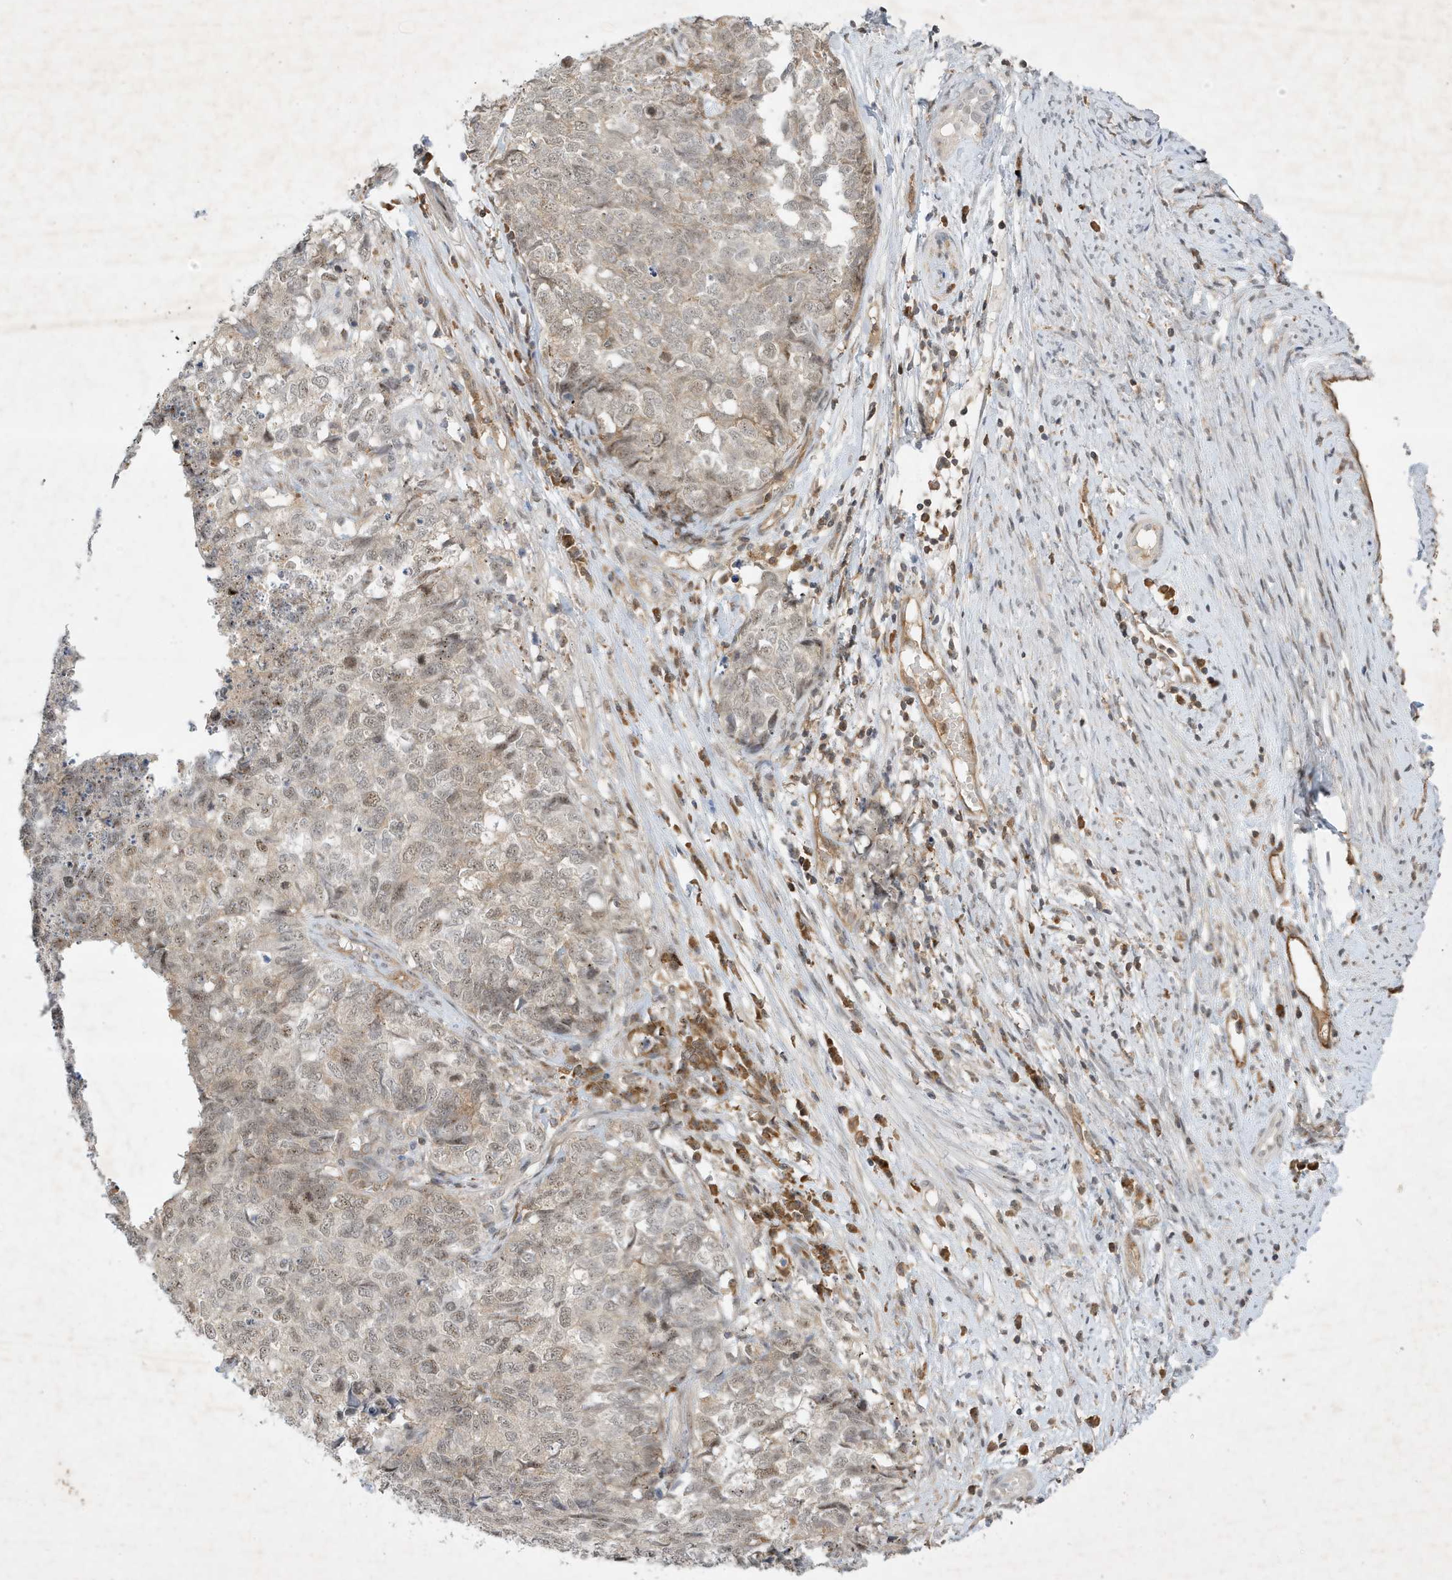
{"staining": {"intensity": "weak", "quantity": ">75%", "location": "nuclear"}, "tissue": "cervical cancer", "cell_type": "Tumor cells", "image_type": "cancer", "snomed": [{"axis": "morphology", "description": "Squamous cell carcinoma, NOS"}, {"axis": "topography", "description": "Cervix"}], "caption": "Immunohistochemical staining of human squamous cell carcinoma (cervical) displays low levels of weak nuclear positivity in about >75% of tumor cells.", "gene": "MAST3", "patient": {"sex": "female", "age": 63}}